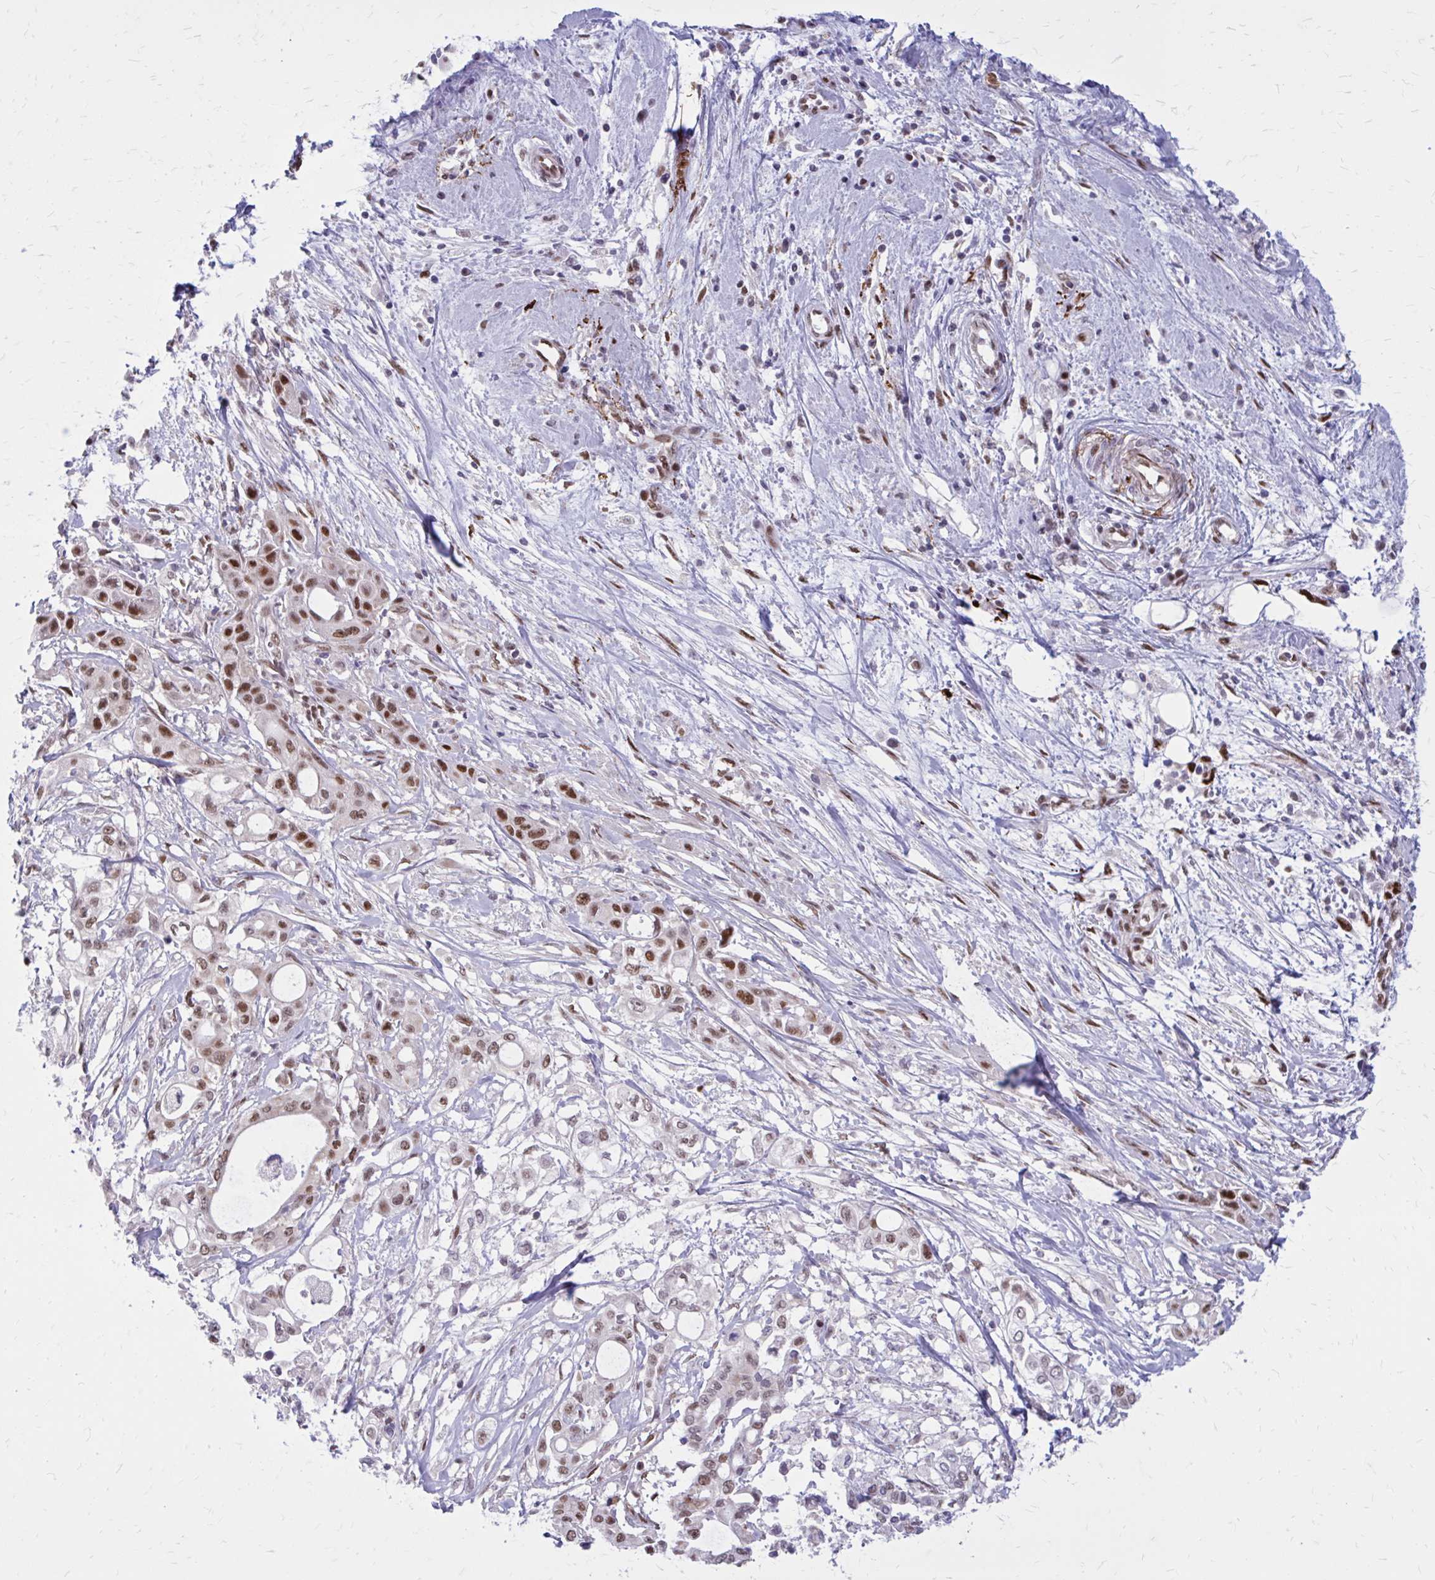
{"staining": {"intensity": "moderate", "quantity": ">75%", "location": "nuclear"}, "tissue": "pancreatic cancer", "cell_type": "Tumor cells", "image_type": "cancer", "snomed": [{"axis": "morphology", "description": "Adenocarcinoma, NOS"}, {"axis": "topography", "description": "Pancreas"}], "caption": "A medium amount of moderate nuclear positivity is seen in about >75% of tumor cells in pancreatic adenocarcinoma tissue.", "gene": "PSME4", "patient": {"sex": "female", "age": 68}}